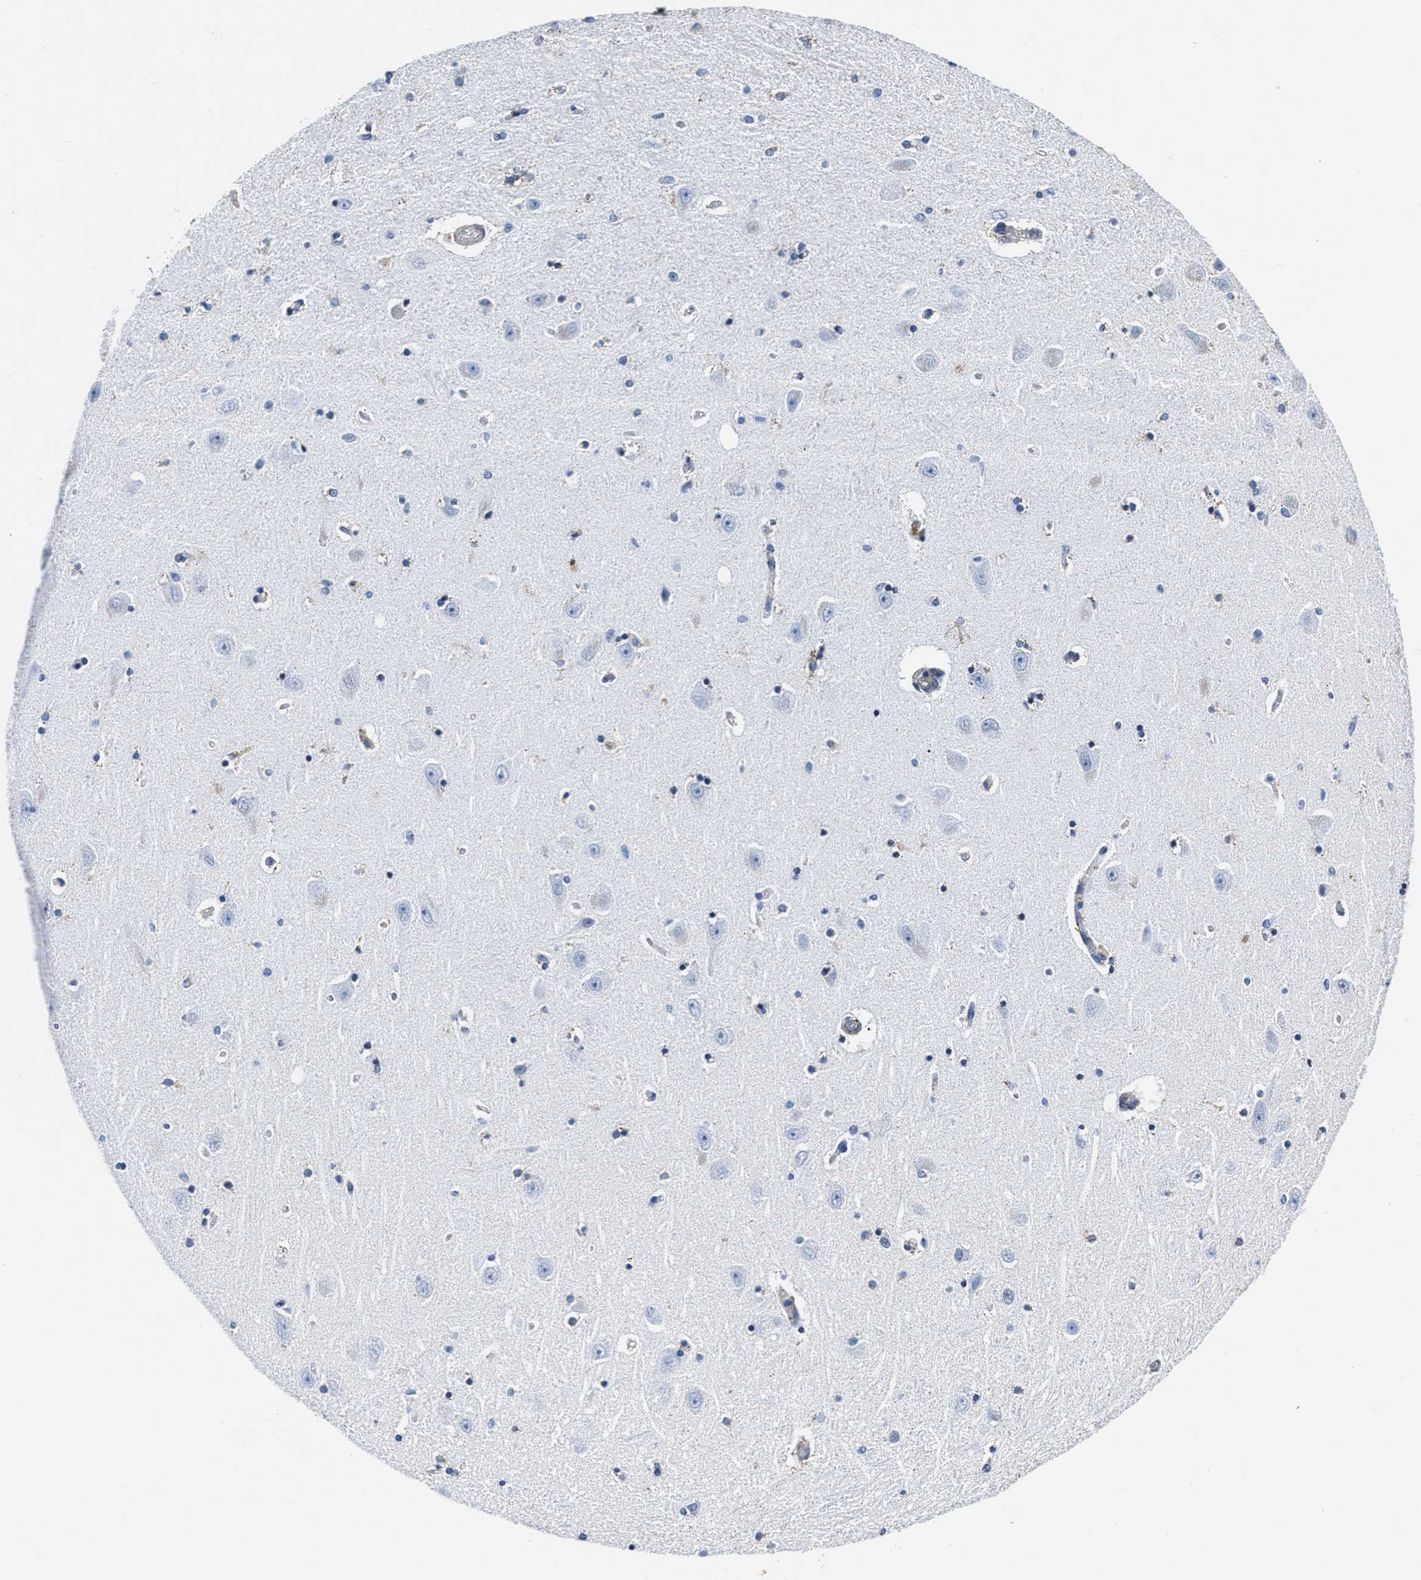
{"staining": {"intensity": "negative", "quantity": "none", "location": "none"}, "tissue": "hippocampus", "cell_type": "Glial cells", "image_type": "normal", "snomed": [{"axis": "morphology", "description": "Normal tissue, NOS"}, {"axis": "topography", "description": "Hippocampus"}], "caption": "Immunohistochemical staining of benign hippocampus demonstrates no significant expression in glial cells. Nuclei are stained in blue.", "gene": "KCNMB3", "patient": {"sex": "female", "age": 54}}